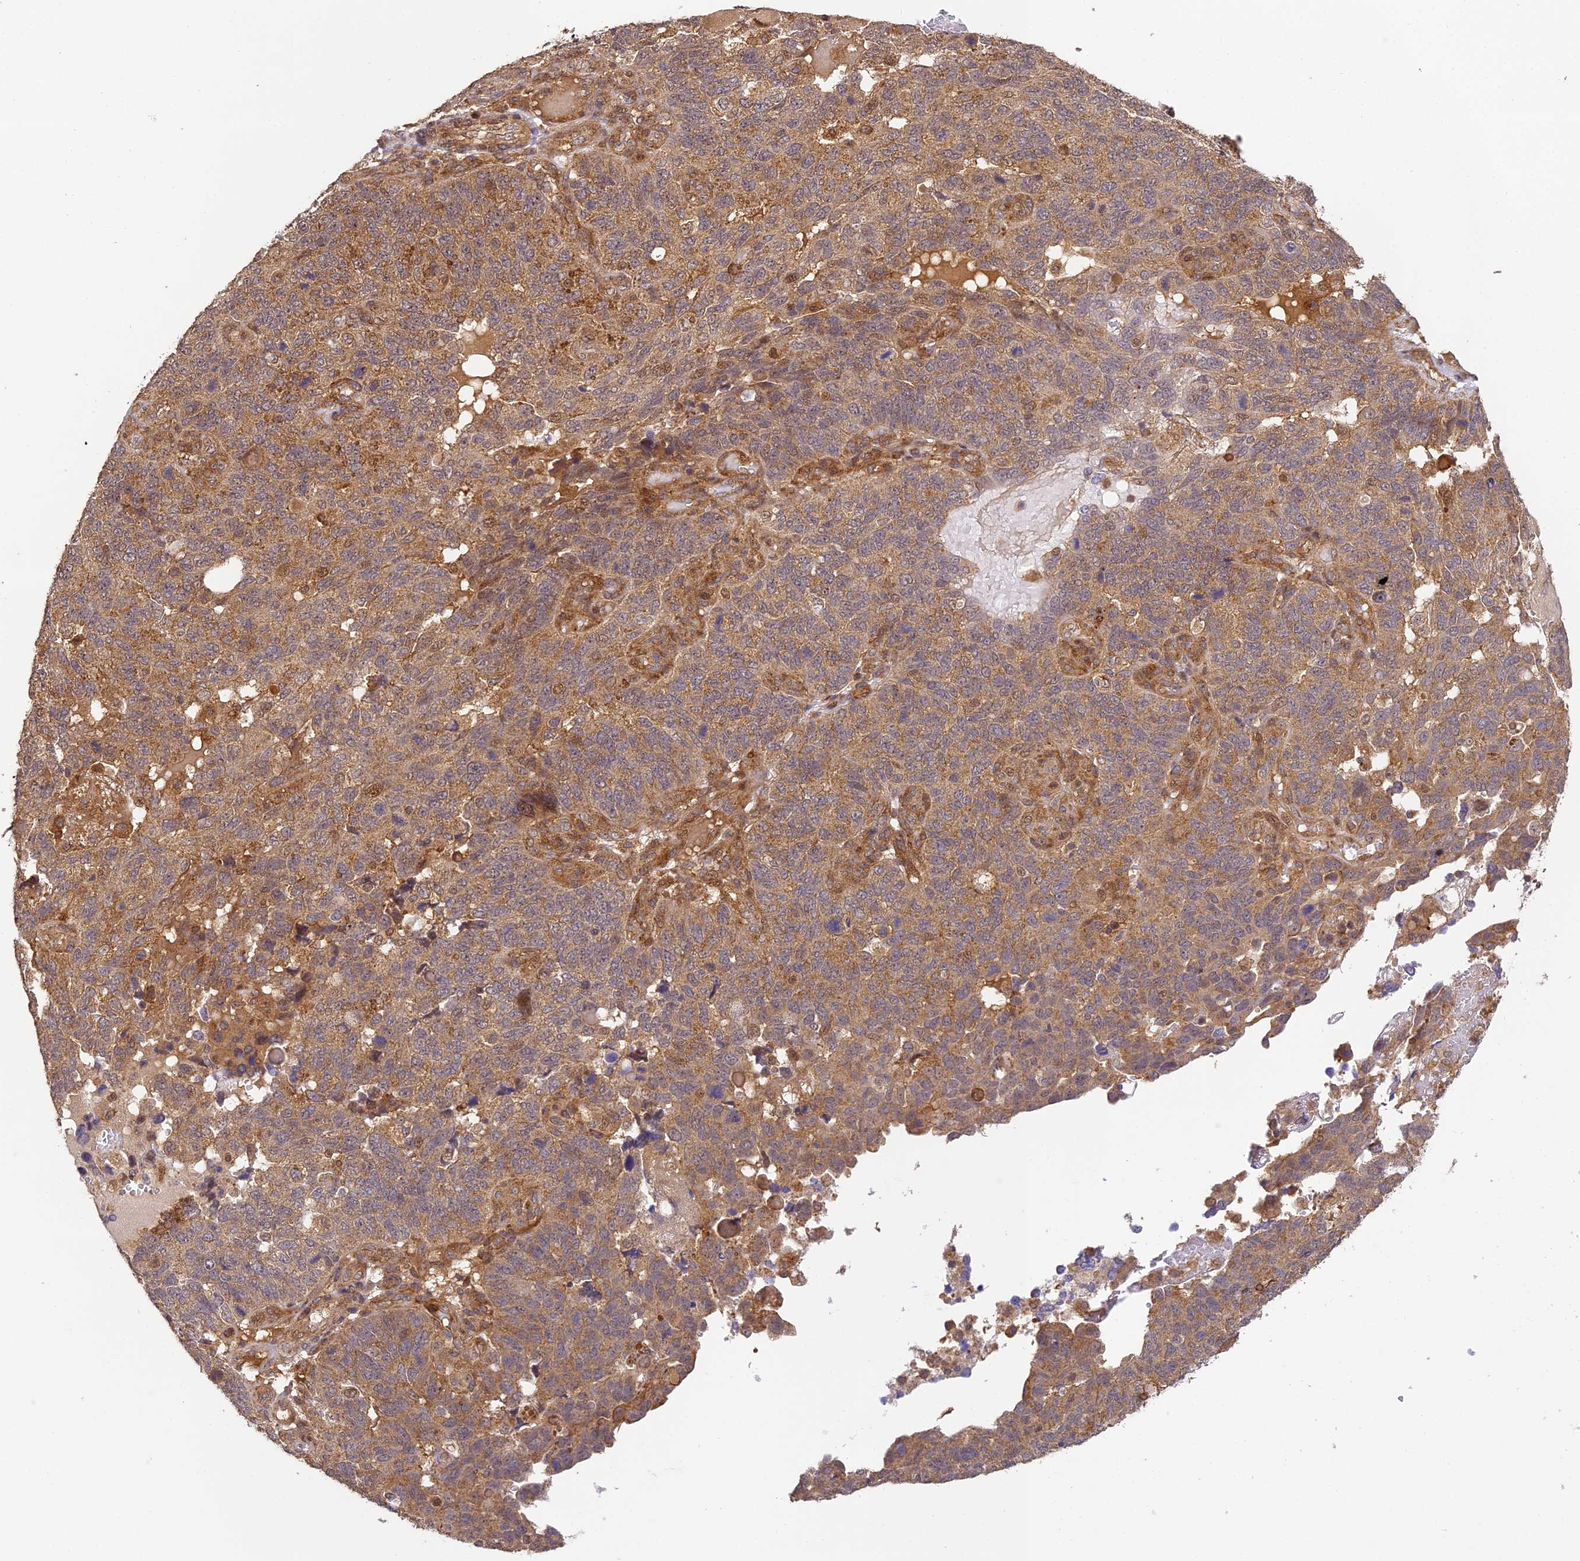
{"staining": {"intensity": "moderate", "quantity": ">75%", "location": "cytoplasmic/membranous"}, "tissue": "endometrial cancer", "cell_type": "Tumor cells", "image_type": "cancer", "snomed": [{"axis": "morphology", "description": "Adenocarcinoma, NOS"}, {"axis": "topography", "description": "Endometrium"}], "caption": "DAB immunohistochemical staining of human endometrial cancer (adenocarcinoma) demonstrates moderate cytoplasmic/membranous protein positivity in approximately >75% of tumor cells. Nuclei are stained in blue.", "gene": "ZNF443", "patient": {"sex": "female", "age": 66}}